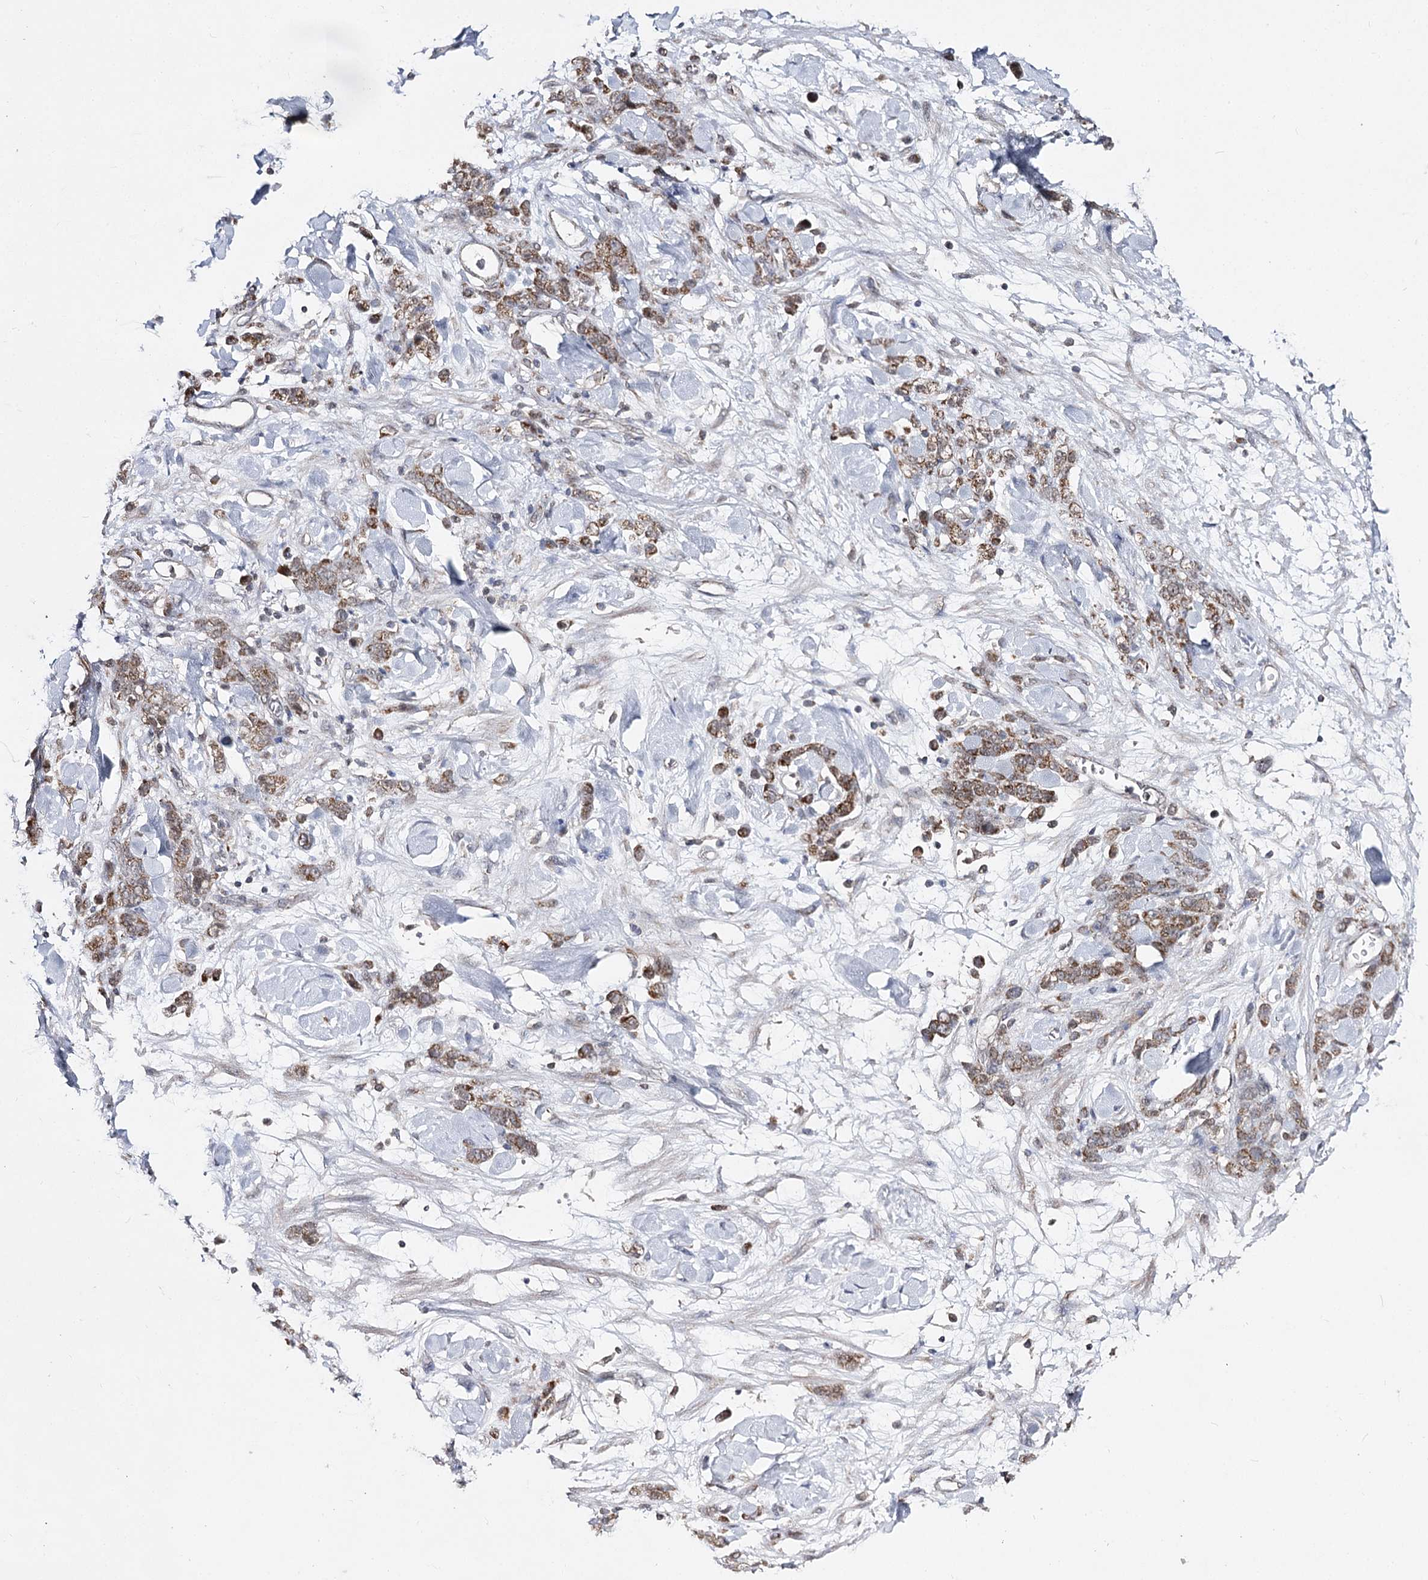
{"staining": {"intensity": "moderate", "quantity": ">75%", "location": "cytoplasmic/membranous"}, "tissue": "stomach cancer", "cell_type": "Tumor cells", "image_type": "cancer", "snomed": [{"axis": "morphology", "description": "Normal tissue, NOS"}, {"axis": "morphology", "description": "Adenocarcinoma, NOS"}, {"axis": "topography", "description": "Stomach"}], "caption": "This image shows immunohistochemistry staining of human stomach adenocarcinoma, with medium moderate cytoplasmic/membranous positivity in approximately >75% of tumor cells.", "gene": "SLC4A1AP", "patient": {"sex": "male", "age": 82}}